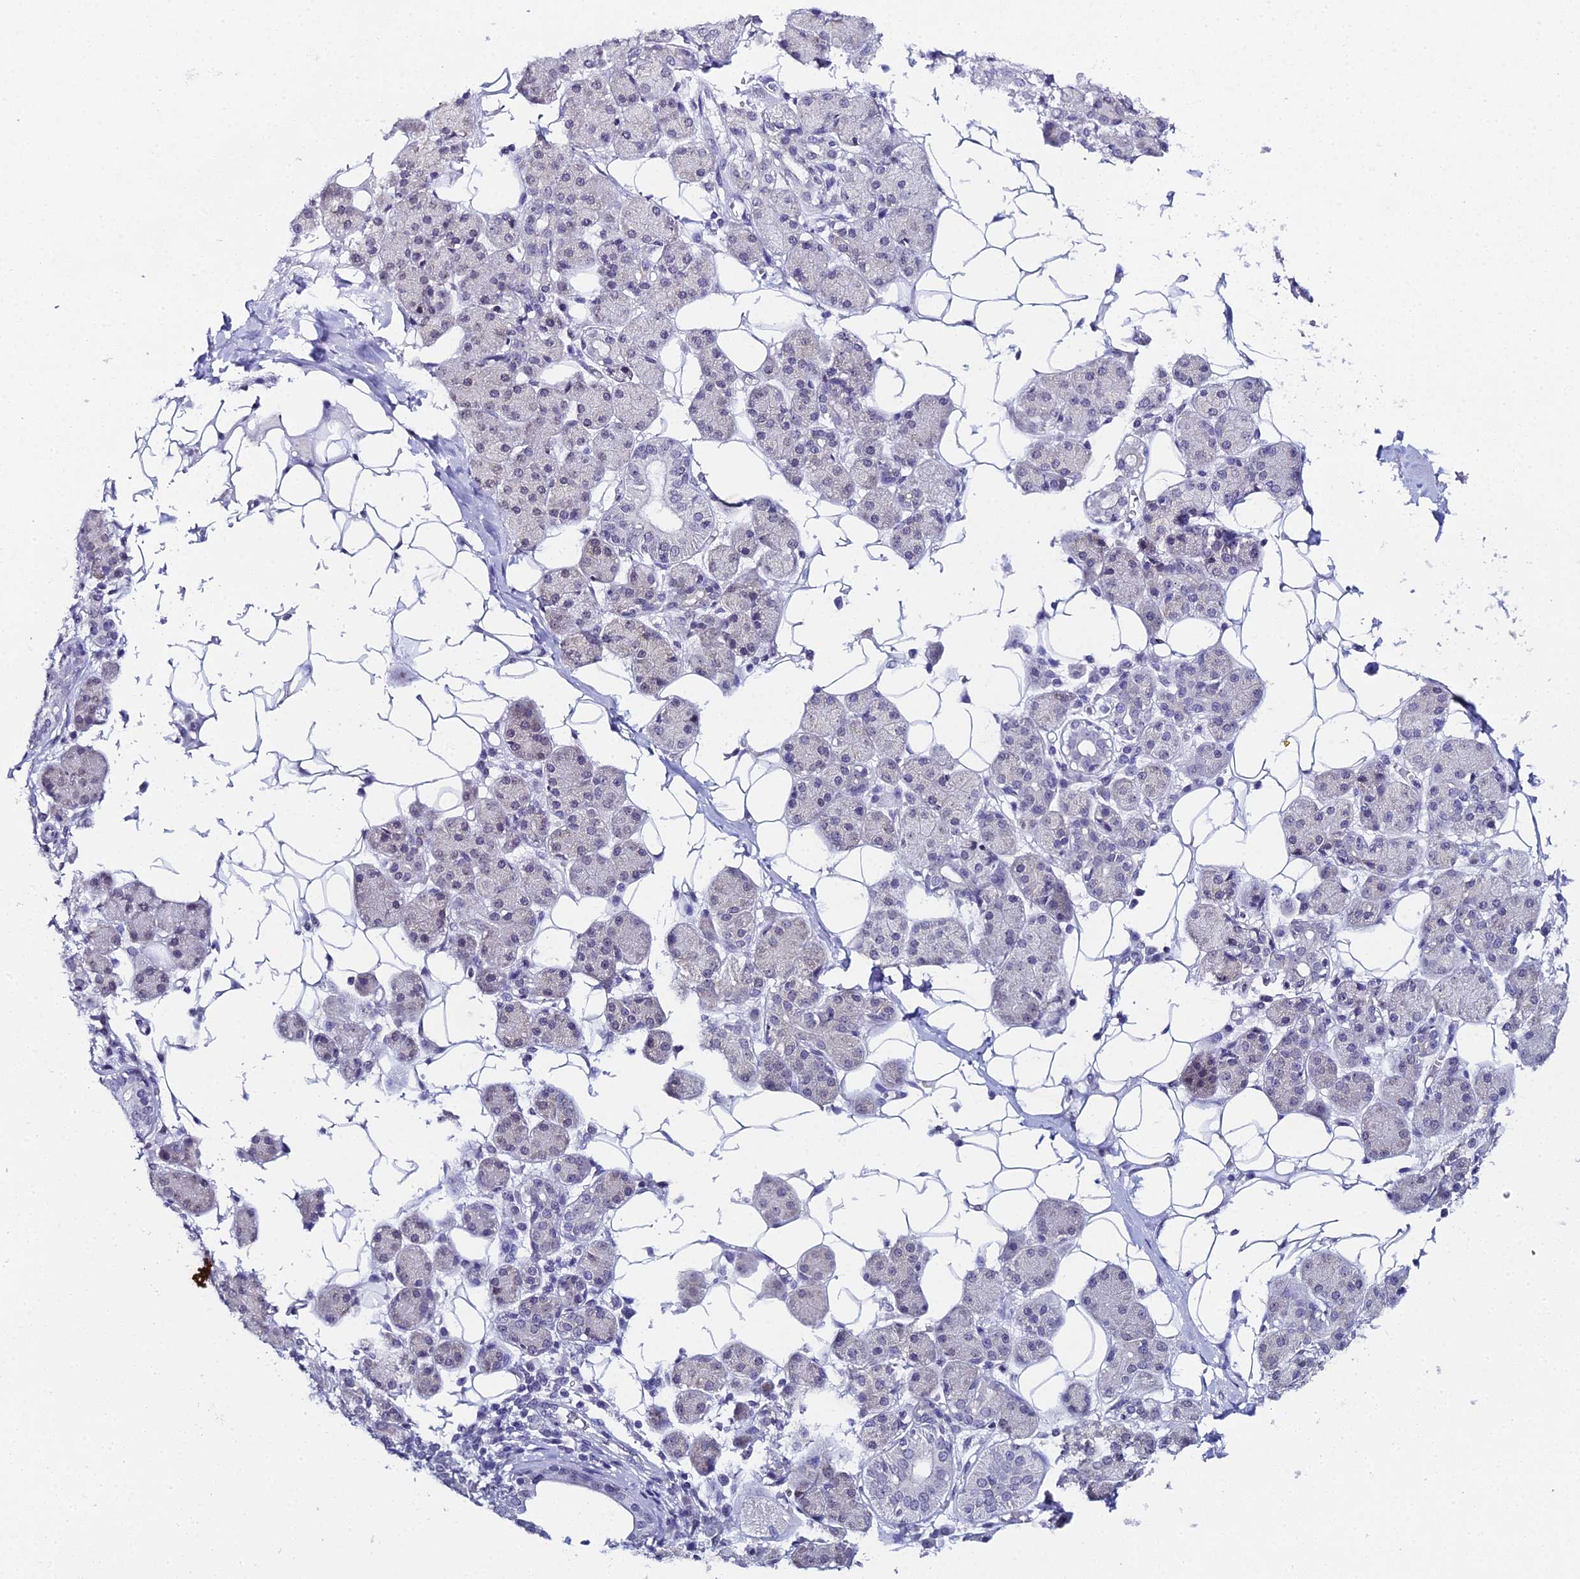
{"staining": {"intensity": "negative", "quantity": "none", "location": "none"}, "tissue": "salivary gland", "cell_type": "Glandular cells", "image_type": "normal", "snomed": [{"axis": "morphology", "description": "Normal tissue, NOS"}, {"axis": "topography", "description": "Salivary gland"}], "caption": "Immunohistochemistry histopathology image of benign human salivary gland stained for a protein (brown), which reveals no expression in glandular cells.", "gene": "PRR22", "patient": {"sex": "female", "age": 33}}